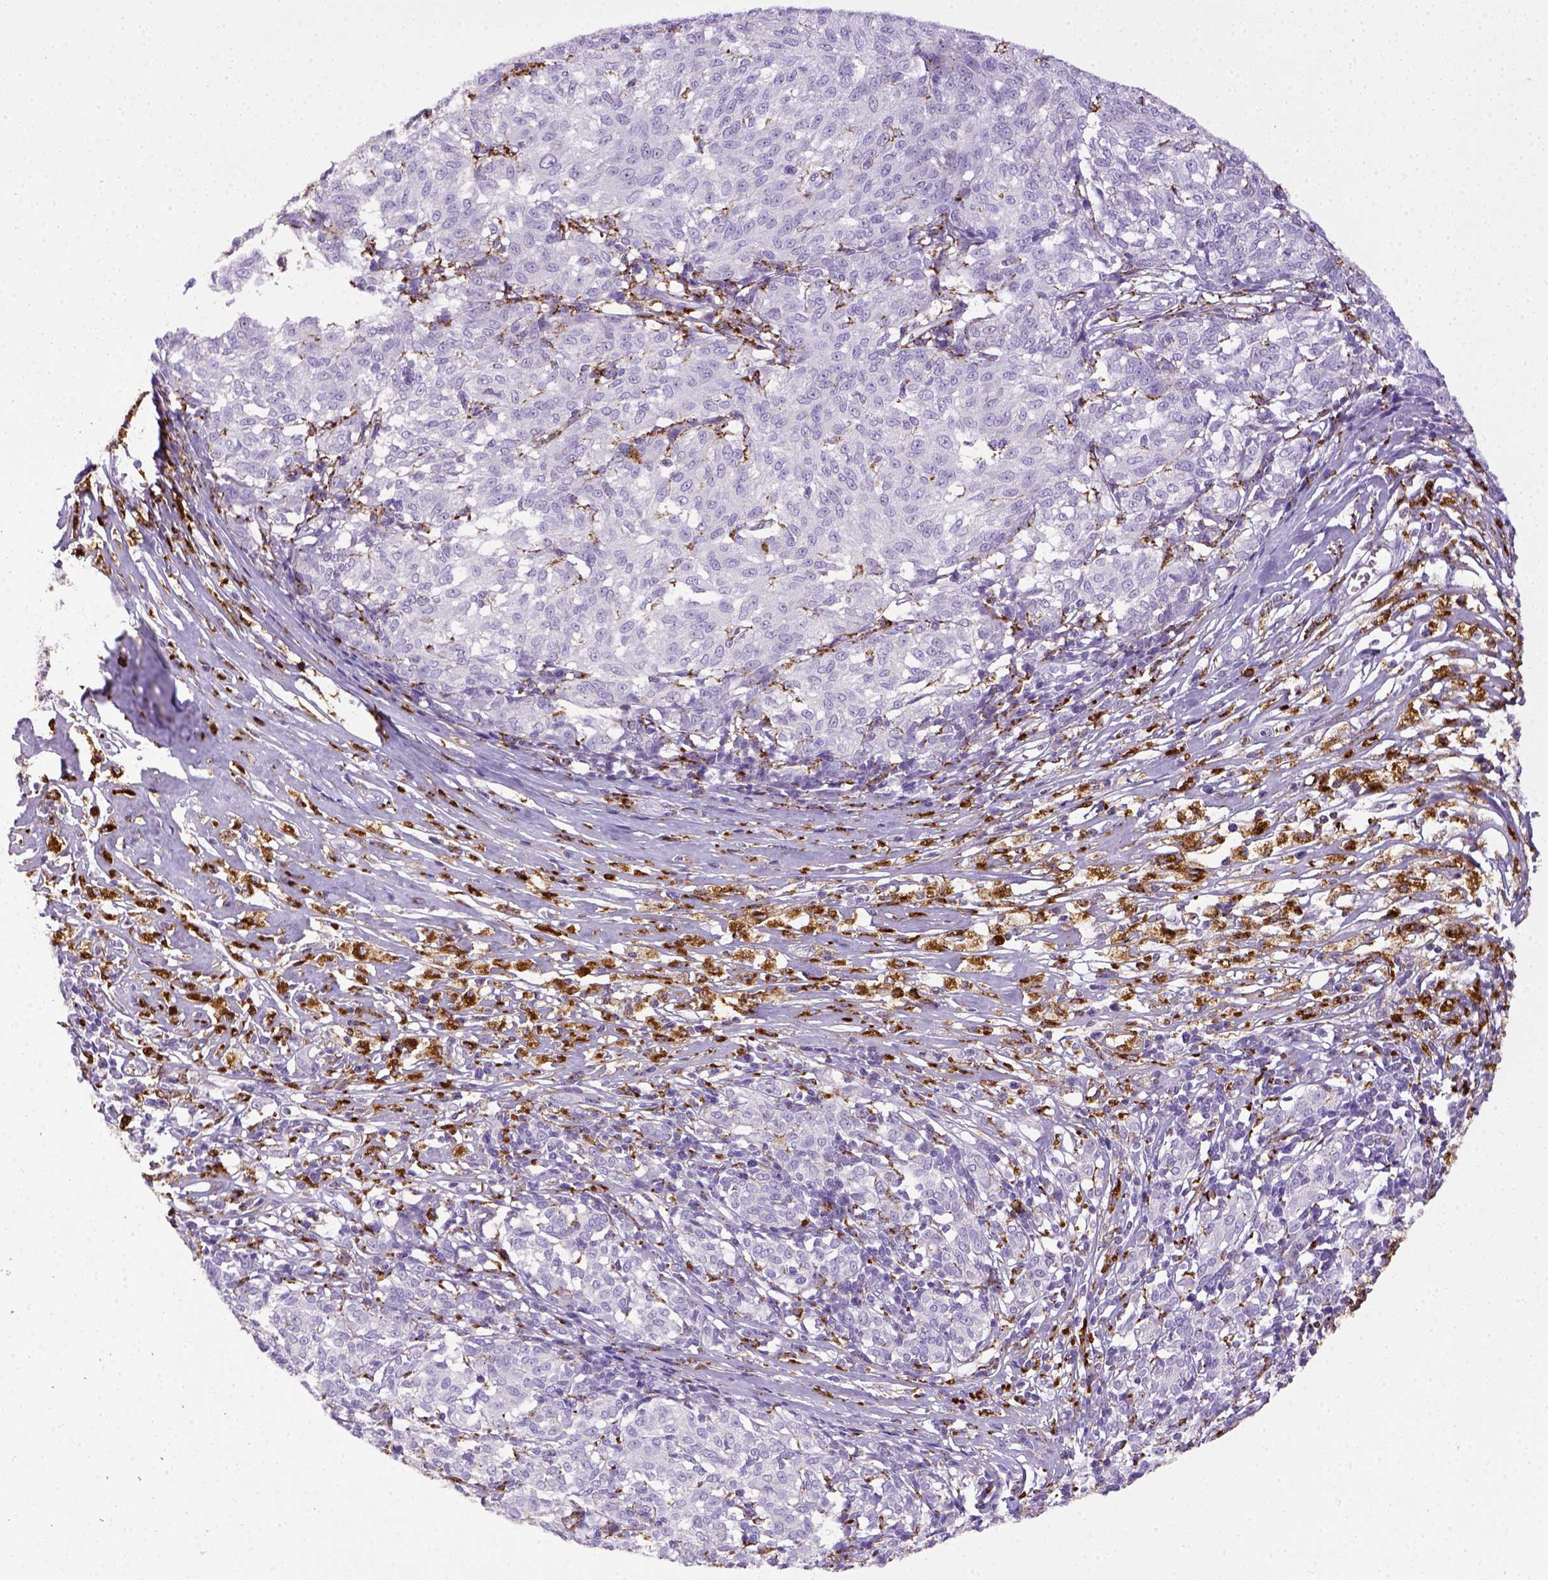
{"staining": {"intensity": "negative", "quantity": "none", "location": "none"}, "tissue": "melanoma", "cell_type": "Tumor cells", "image_type": "cancer", "snomed": [{"axis": "morphology", "description": "Malignant melanoma, NOS"}, {"axis": "topography", "description": "Skin"}], "caption": "This image is of malignant melanoma stained with immunohistochemistry to label a protein in brown with the nuclei are counter-stained blue. There is no expression in tumor cells.", "gene": "CD68", "patient": {"sex": "female", "age": 72}}